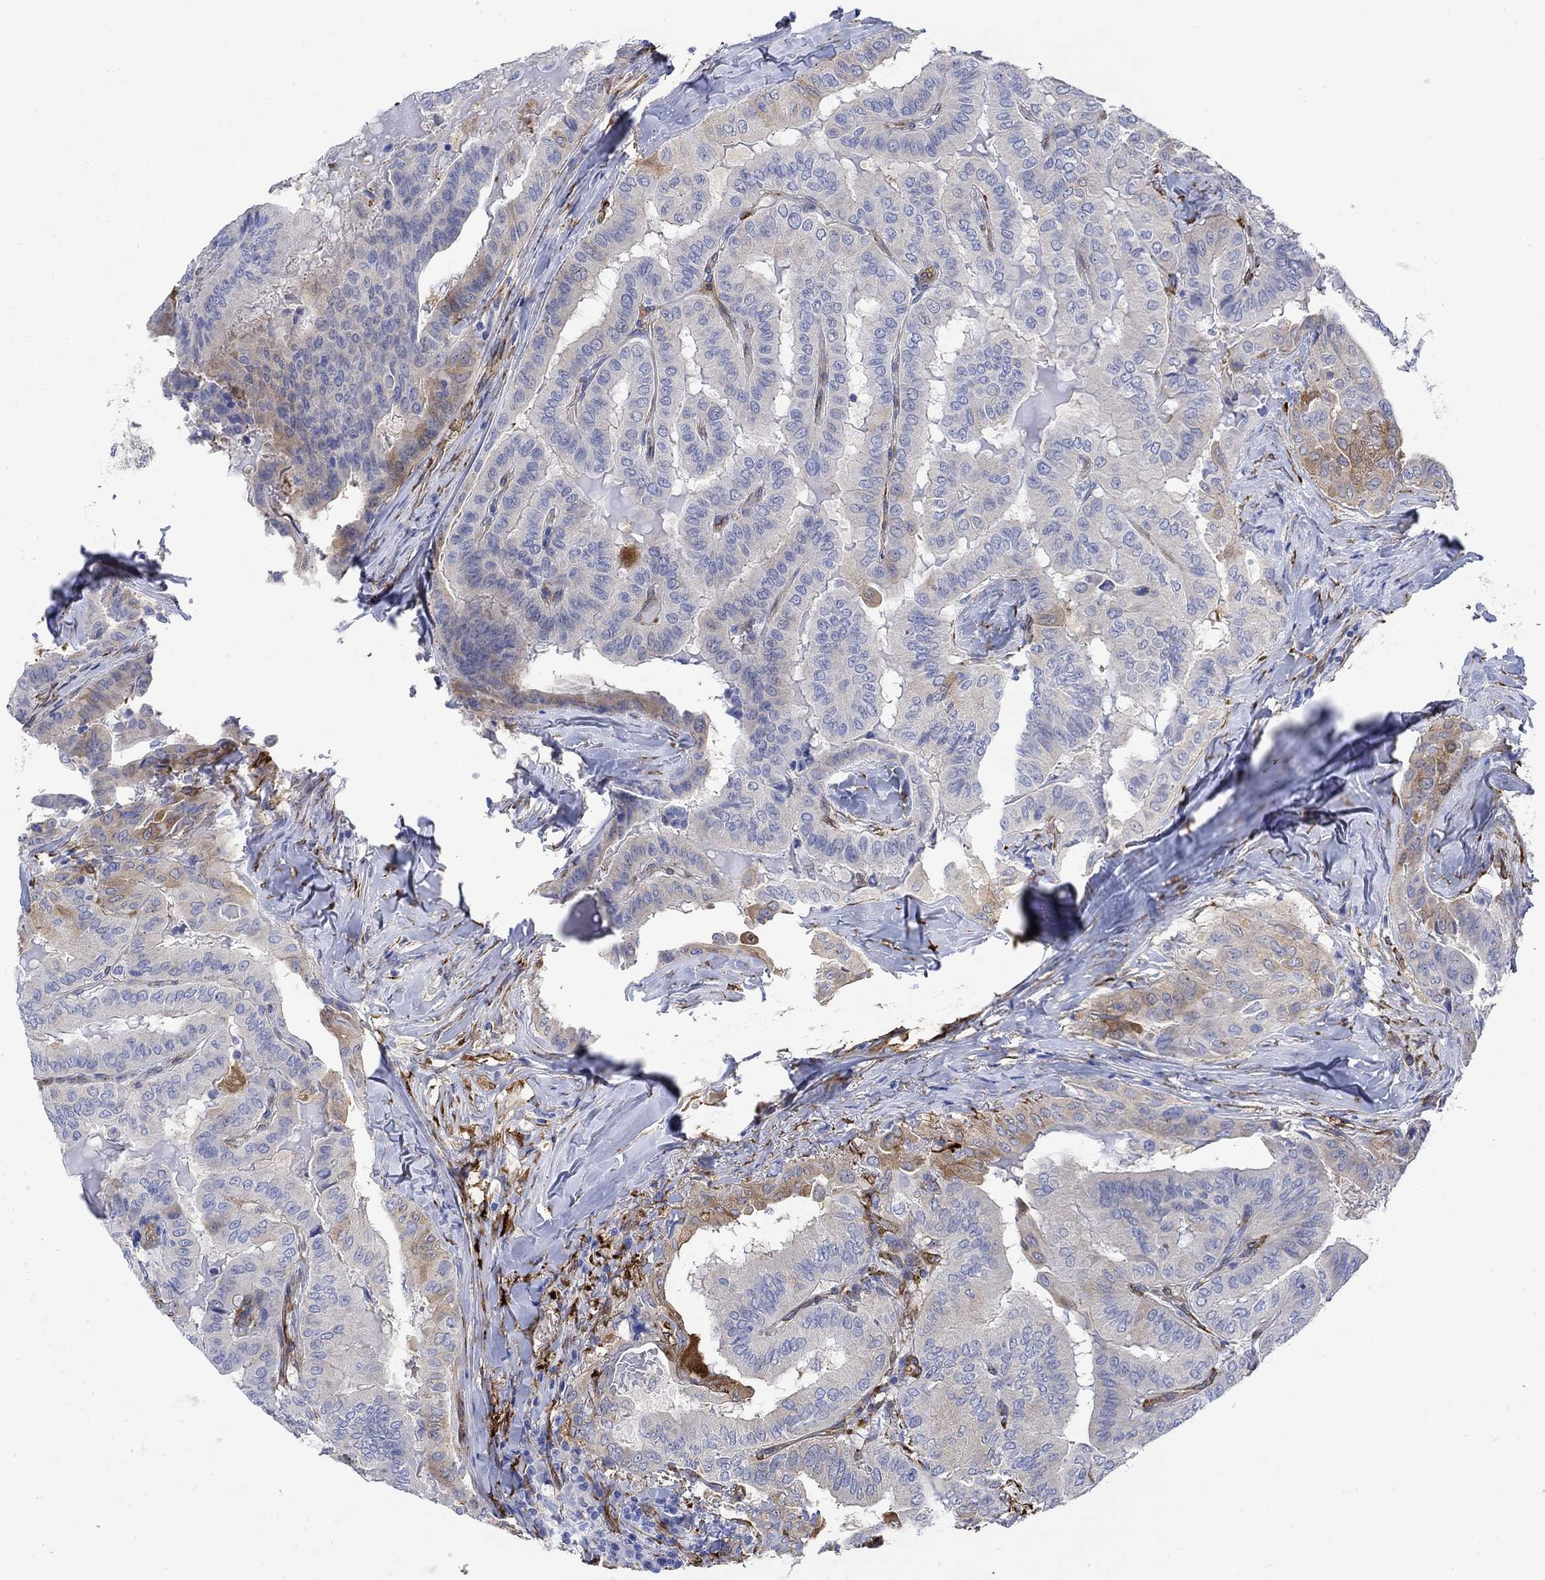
{"staining": {"intensity": "moderate", "quantity": "25%-75%", "location": "cytoplasmic/membranous"}, "tissue": "thyroid cancer", "cell_type": "Tumor cells", "image_type": "cancer", "snomed": [{"axis": "morphology", "description": "Papillary adenocarcinoma, NOS"}, {"axis": "topography", "description": "Thyroid gland"}], "caption": "Thyroid papillary adenocarcinoma stained with immunohistochemistry shows moderate cytoplasmic/membranous expression in approximately 25%-75% of tumor cells.", "gene": "TGM2", "patient": {"sex": "female", "age": 68}}